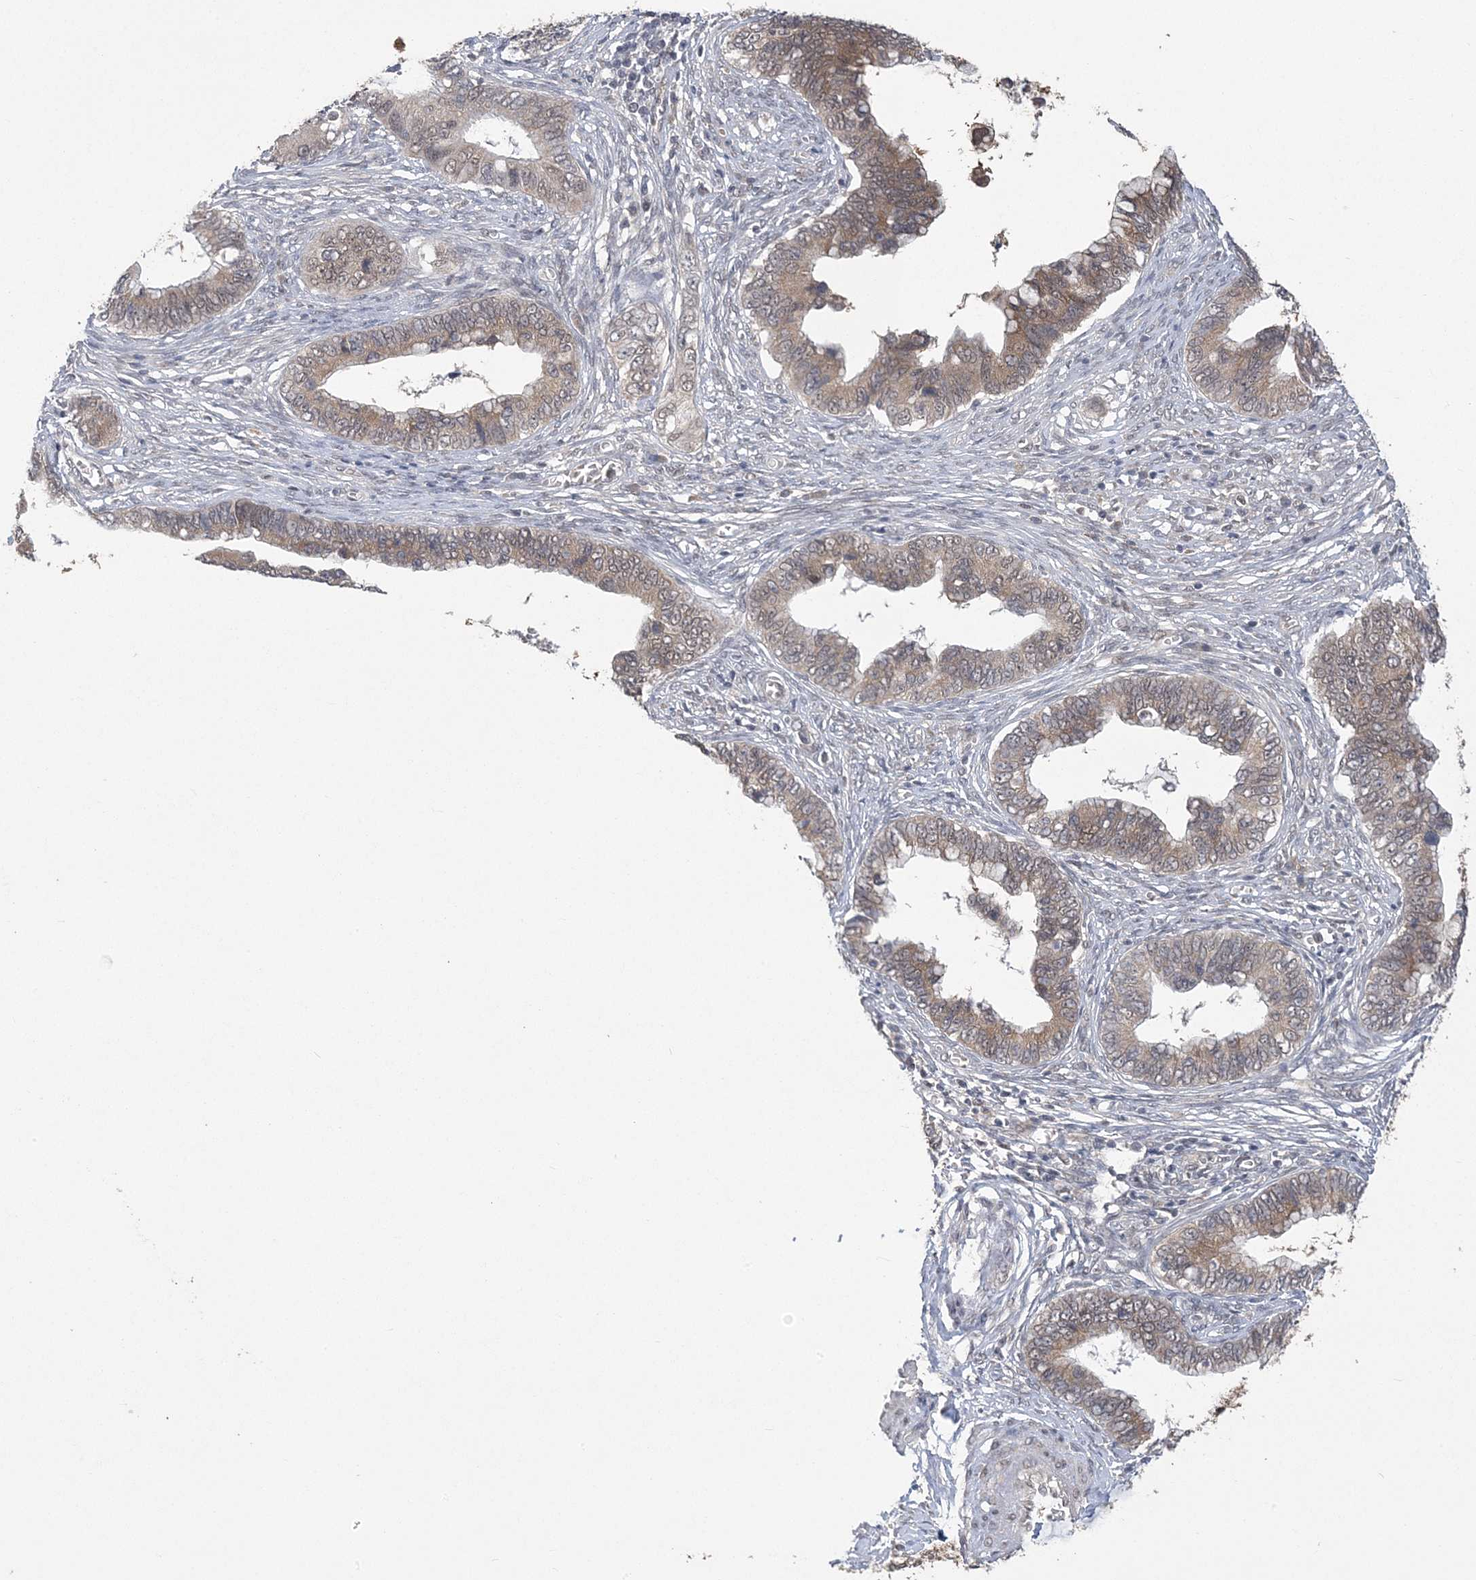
{"staining": {"intensity": "weak", "quantity": ">75%", "location": "cytoplasmic/membranous"}, "tissue": "cervical cancer", "cell_type": "Tumor cells", "image_type": "cancer", "snomed": [{"axis": "morphology", "description": "Adenocarcinoma, NOS"}, {"axis": "topography", "description": "Cervix"}], "caption": "Immunohistochemistry (IHC) (DAB (3,3'-diaminobenzidine)) staining of human cervical cancer shows weak cytoplasmic/membranous protein positivity in about >75% of tumor cells.", "gene": "ZBTB7A", "patient": {"sex": "female", "age": 44}}